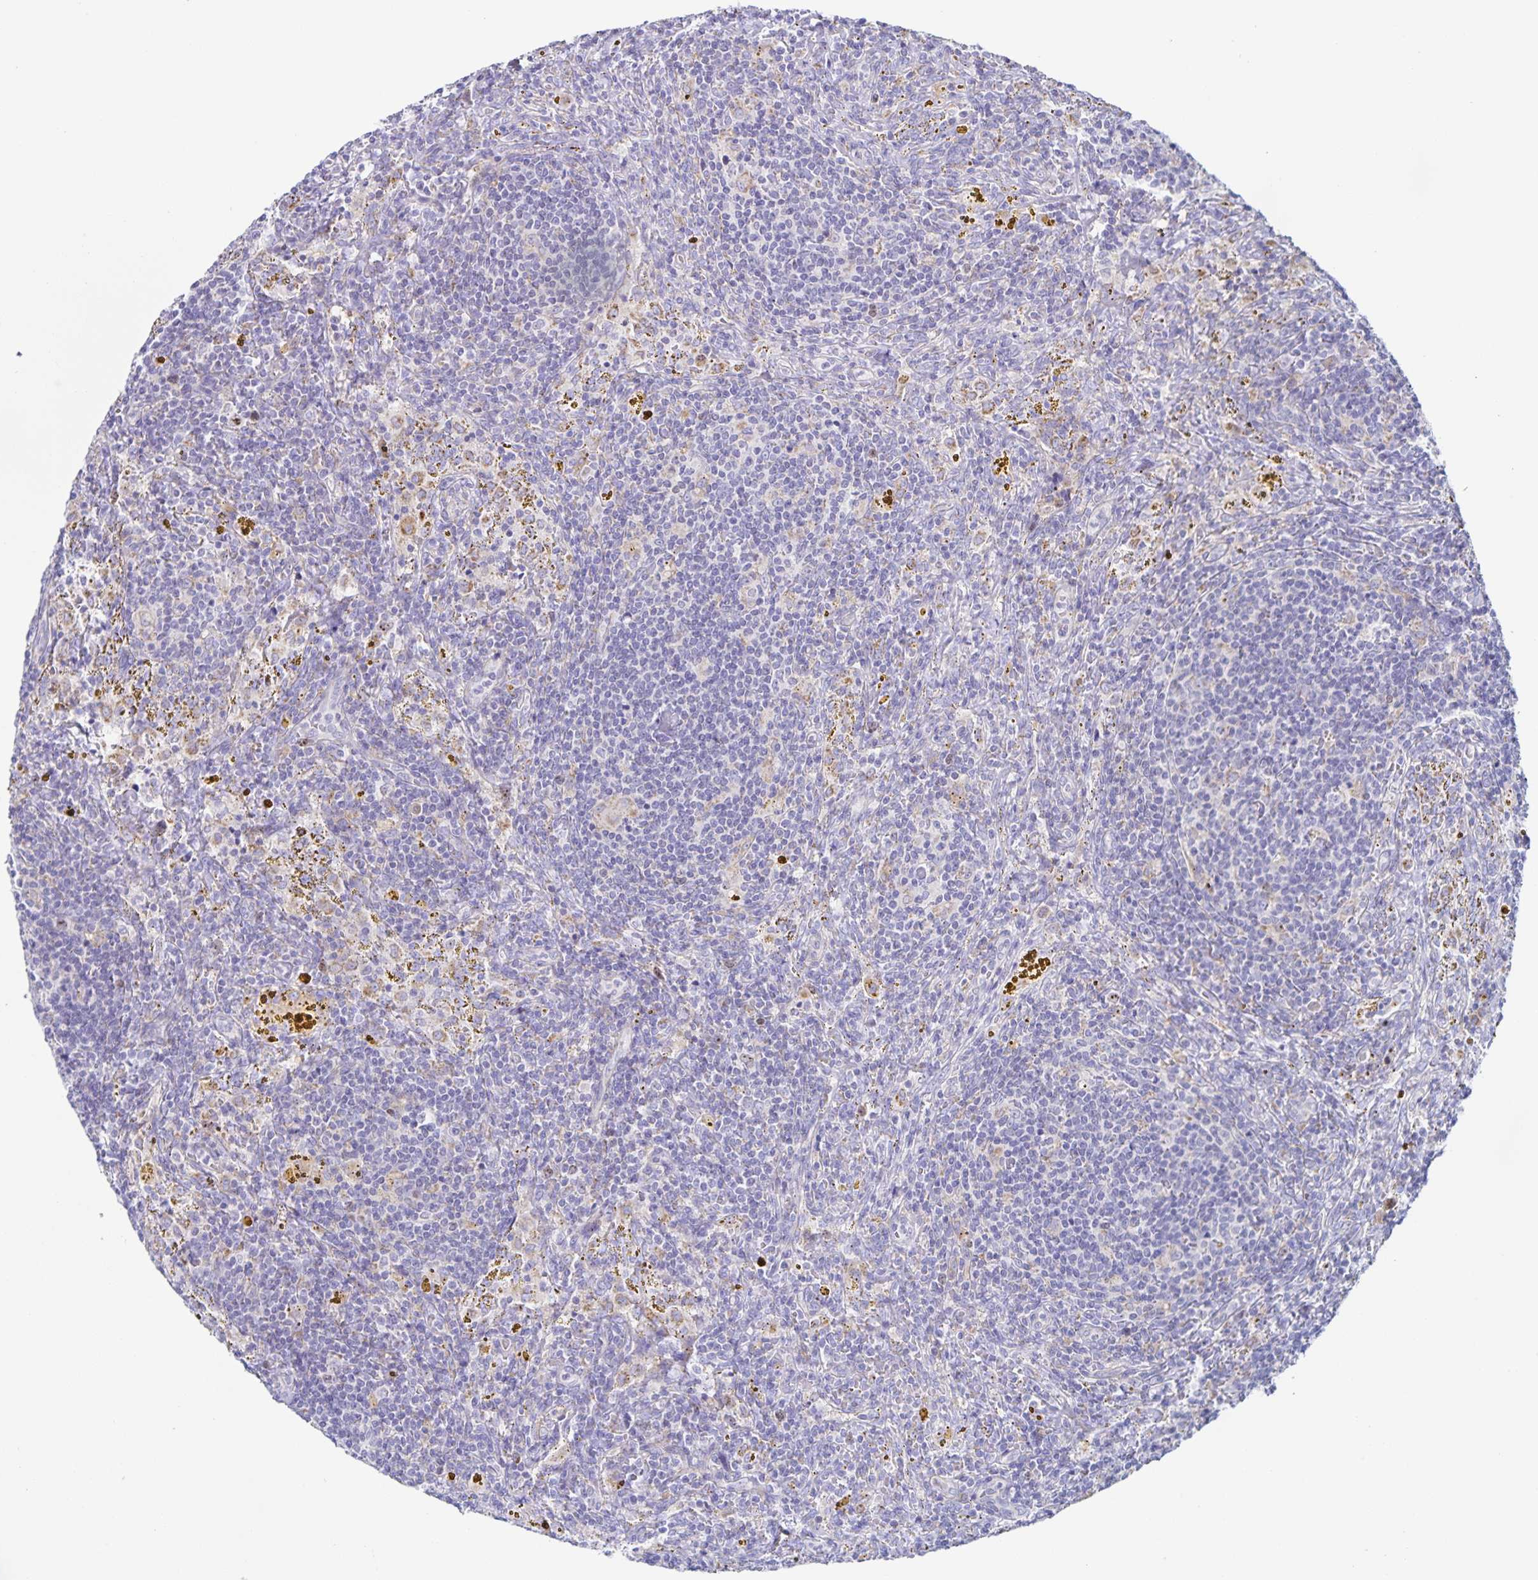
{"staining": {"intensity": "negative", "quantity": "none", "location": "none"}, "tissue": "lymphoma", "cell_type": "Tumor cells", "image_type": "cancer", "snomed": [{"axis": "morphology", "description": "Malignant lymphoma, non-Hodgkin's type, Low grade"}, {"axis": "topography", "description": "Spleen"}], "caption": "DAB immunohistochemical staining of human malignant lymphoma, non-Hodgkin's type (low-grade) displays no significant positivity in tumor cells.", "gene": "CENPH", "patient": {"sex": "female", "age": 70}}